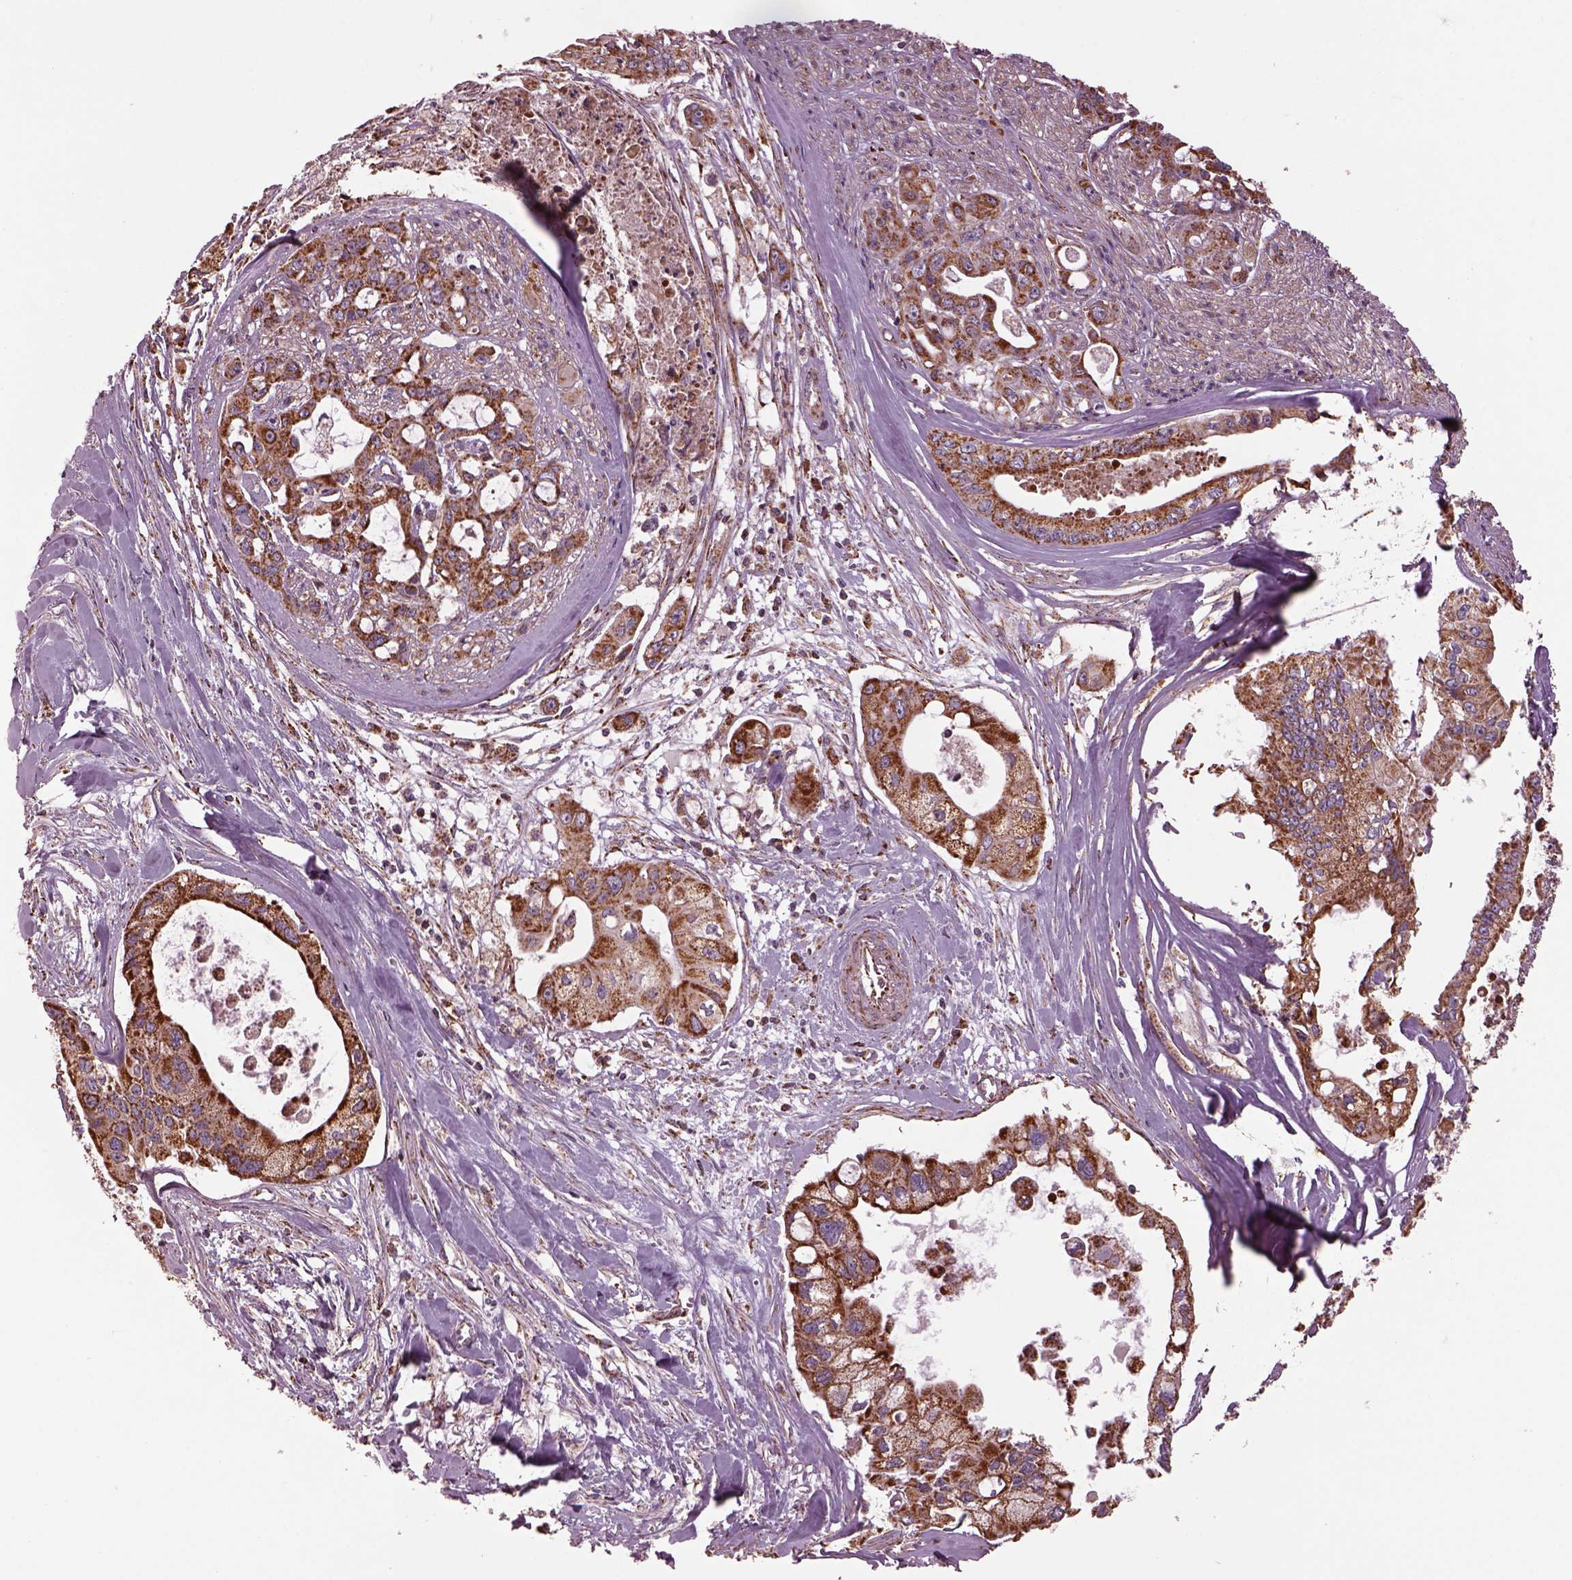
{"staining": {"intensity": "moderate", "quantity": "25%-75%", "location": "cytoplasmic/membranous"}, "tissue": "pancreatic cancer", "cell_type": "Tumor cells", "image_type": "cancer", "snomed": [{"axis": "morphology", "description": "Adenocarcinoma, NOS"}, {"axis": "topography", "description": "Pancreas"}], "caption": "The histopathology image shows staining of adenocarcinoma (pancreatic), revealing moderate cytoplasmic/membranous protein positivity (brown color) within tumor cells. (brown staining indicates protein expression, while blue staining denotes nuclei).", "gene": "TMEM254", "patient": {"sex": "male", "age": 60}}